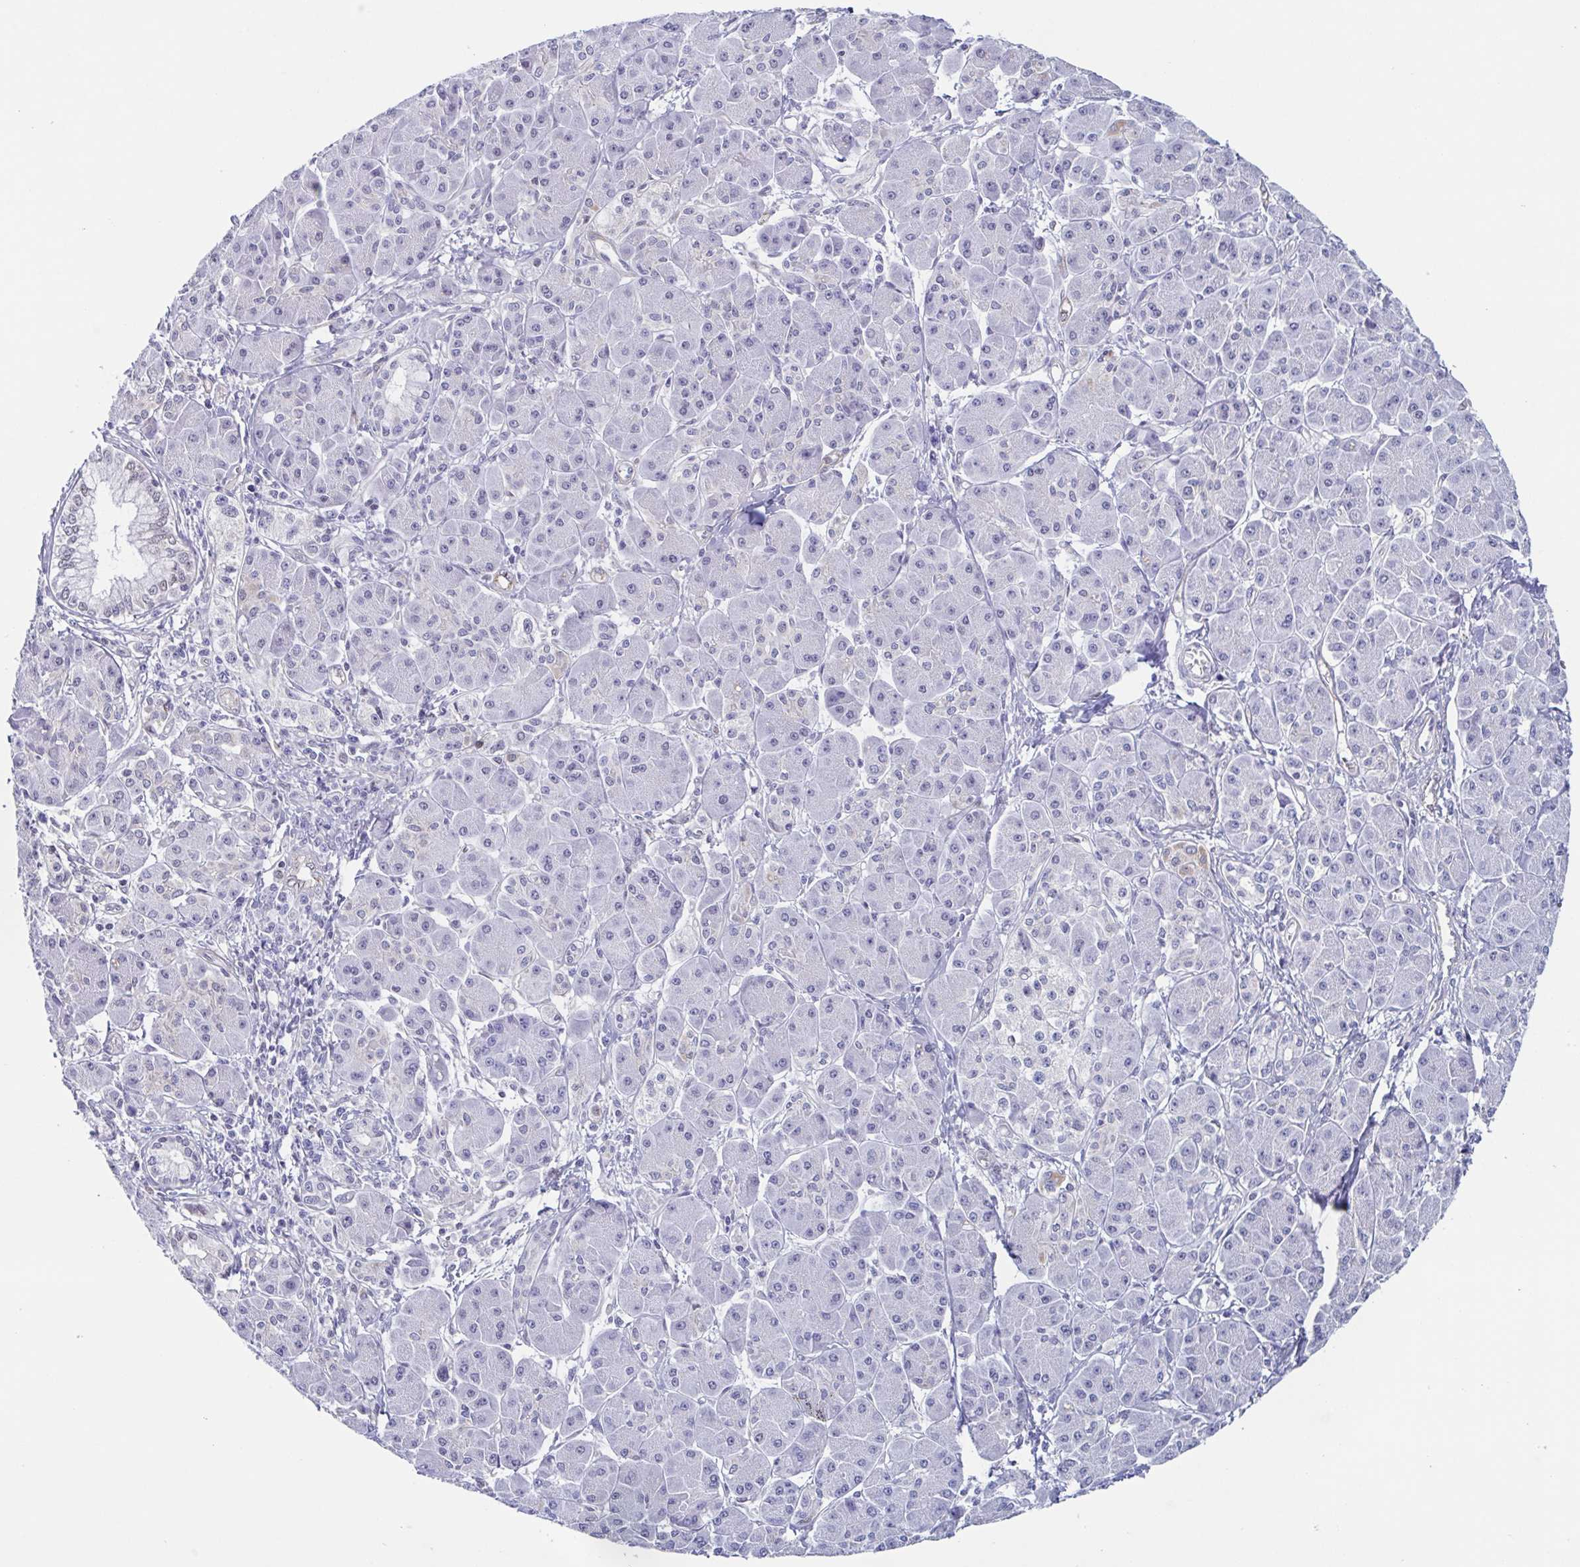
{"staining": {"intensity": "negative", "quantity": "none", "location": "none"}, "tissue": "pancreatic cancer", "cell_type": "Tumor cells", "image_type": "cancer", "snomed": [{"axis": "morphology", "description": "Adenocarcinoma, NOS"}, {"axis": "topography", "description": "Pancreas"}], "caption": "Pancreatic cancer was stained to show a protein in brown. There is no significant expression in tumor cells. The staining was performed using DAB to visualize the protein expression in brown, while the nuclei were stained in blue with hematoxylin (Magnification: 20x).", "gene": "PBOV1", "patient": {"sex": "male", "age": 70}}